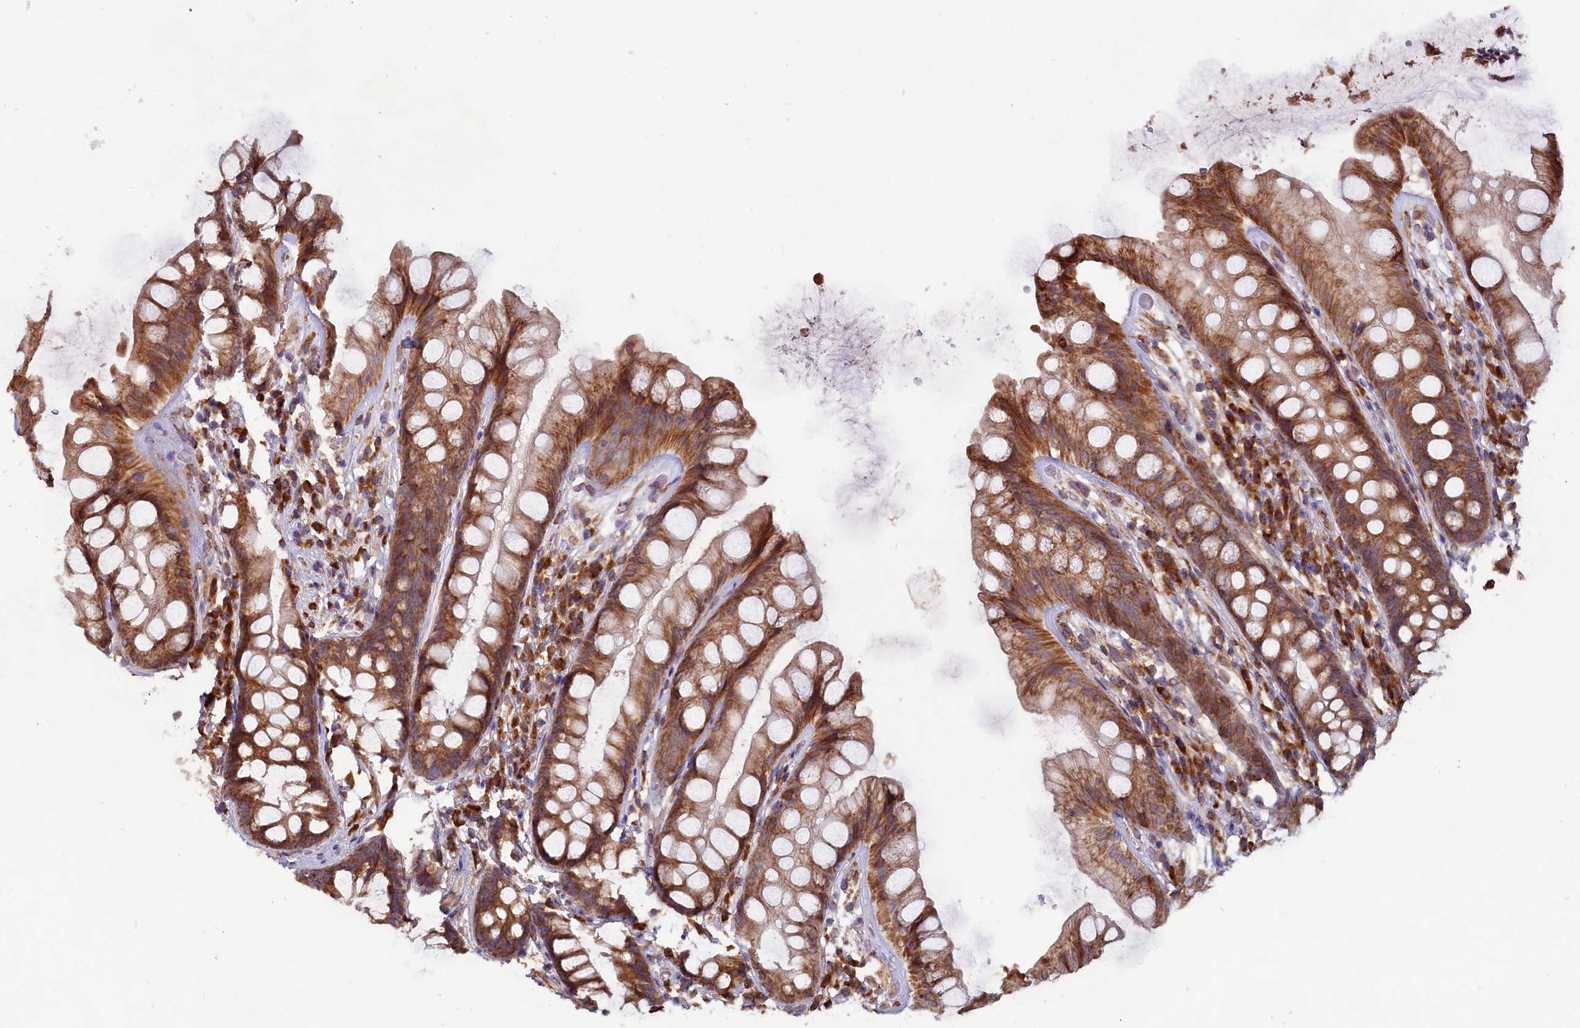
{"staining": {"intensity": "strong", "quantity": ">75%", "location": "cytoplasmic/membranous"}, "tissue": "rectum", "cell_type": "Glandular cells", "image_type": "normal", "snomed": [{"axis": "morphology", "description": "Normal tissue, NOS"}, {"axis": "topography", "description": "Rectum"}], "caption": "Immunohistochemistry photomicrograph of benign rectum stained for a protein (brown), which shows high levels of strong cytoplasmic/membranous positivity in about >75% of glandular cells.", "gene": "TBC1D19", "patient": {"sex": "male", "age": 74}}